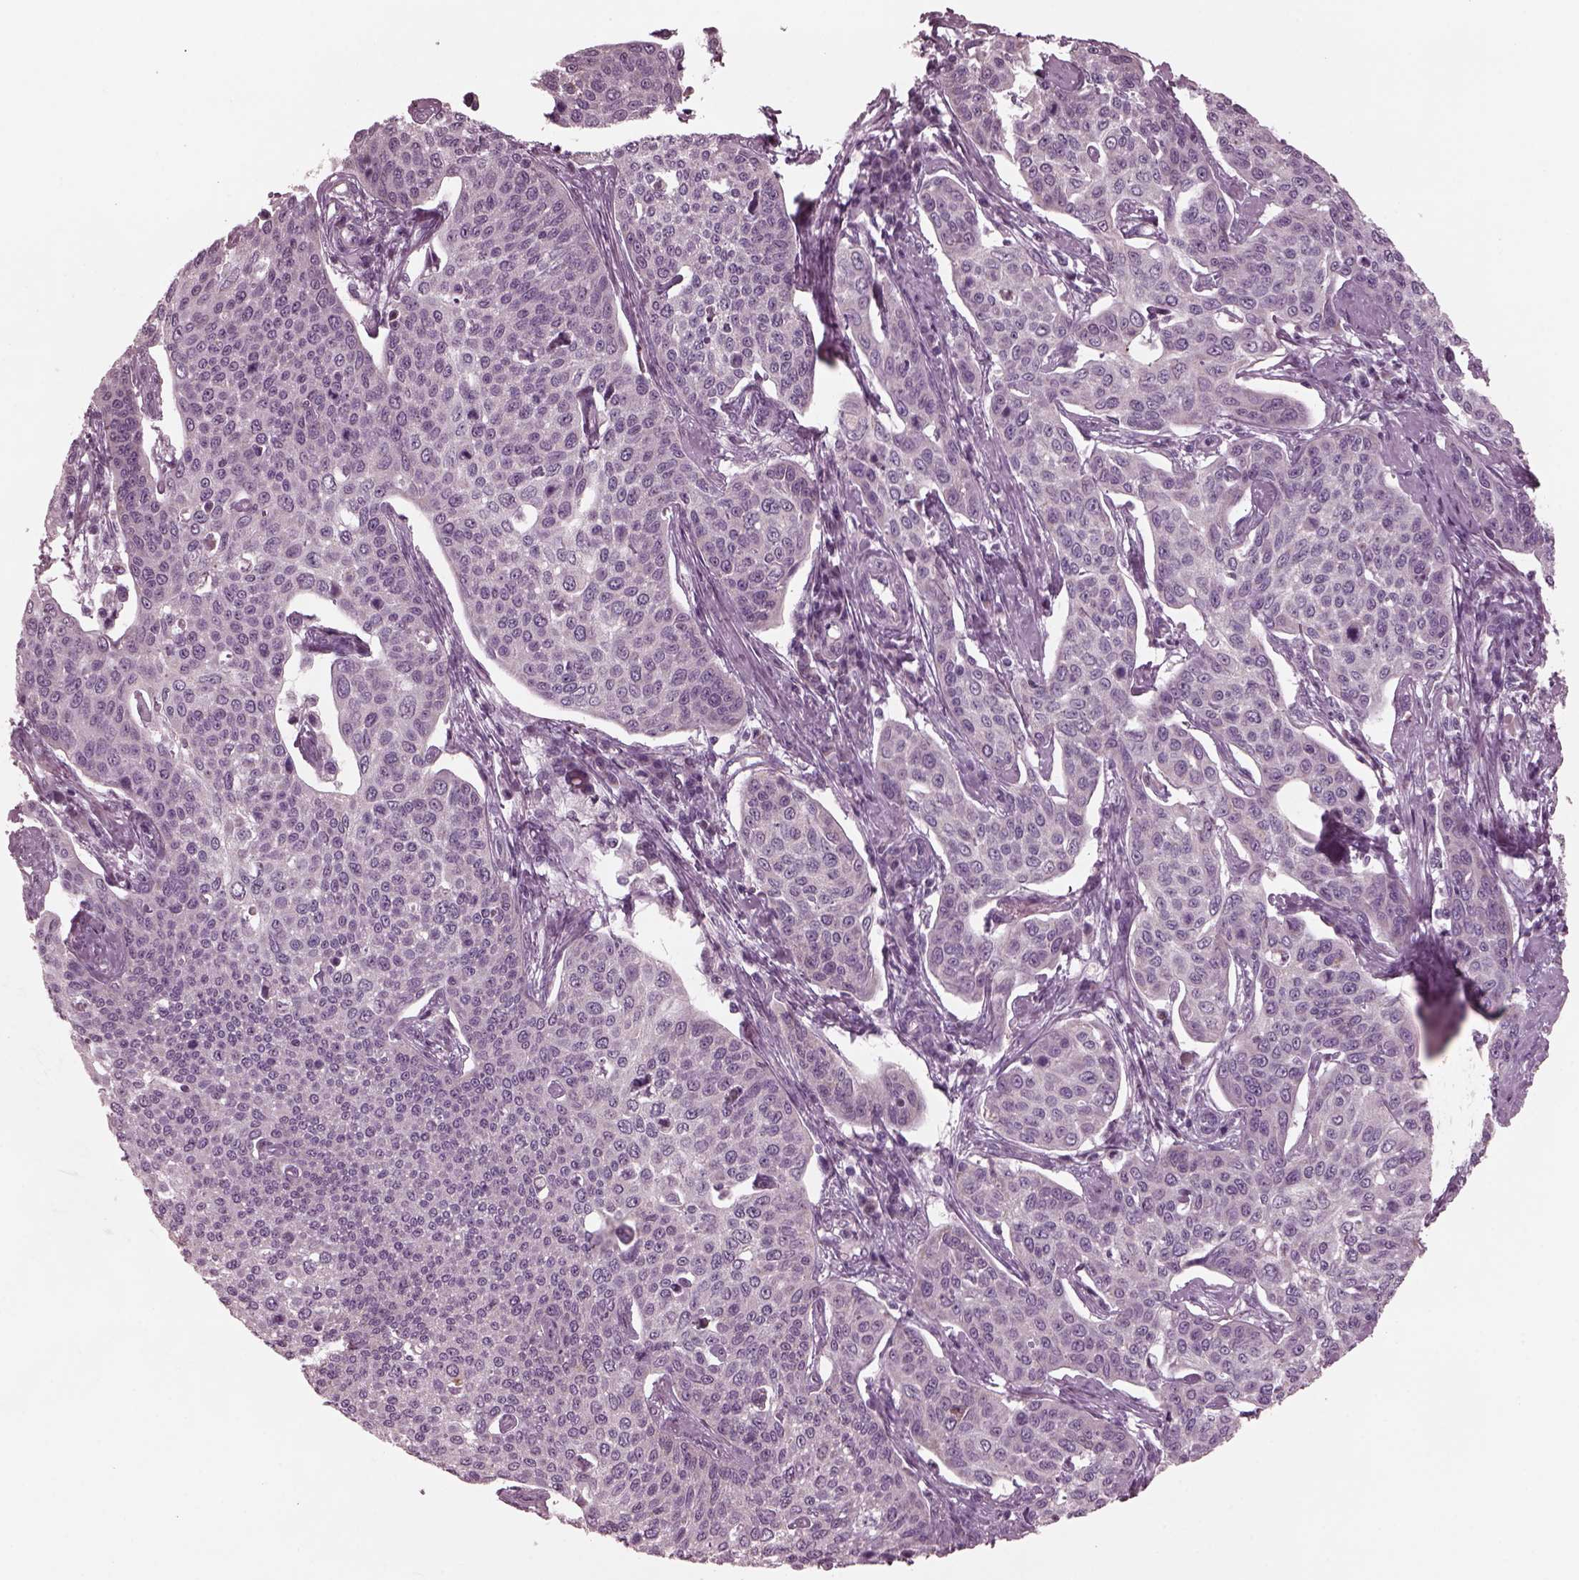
{"staining": {"intensity": "negative", "quantity": "none", "location": "none"}, "tissue": "cervical cancer", "cell_type": "Tumor cells", "image_type": "cancer", "snomed": [{"axis": "morphology", "description": "Squamous cell carcinoma, NOS"}, {"axis": "topography", "description": "Cervix"}], "caption": "Cervical cancer (squamous cell carcinoma) was stained to show a protein in brown. There is no significant staining in tumor cells.", "gene": "CELSR3", "patient": {"sex": "female", "age": 34}}